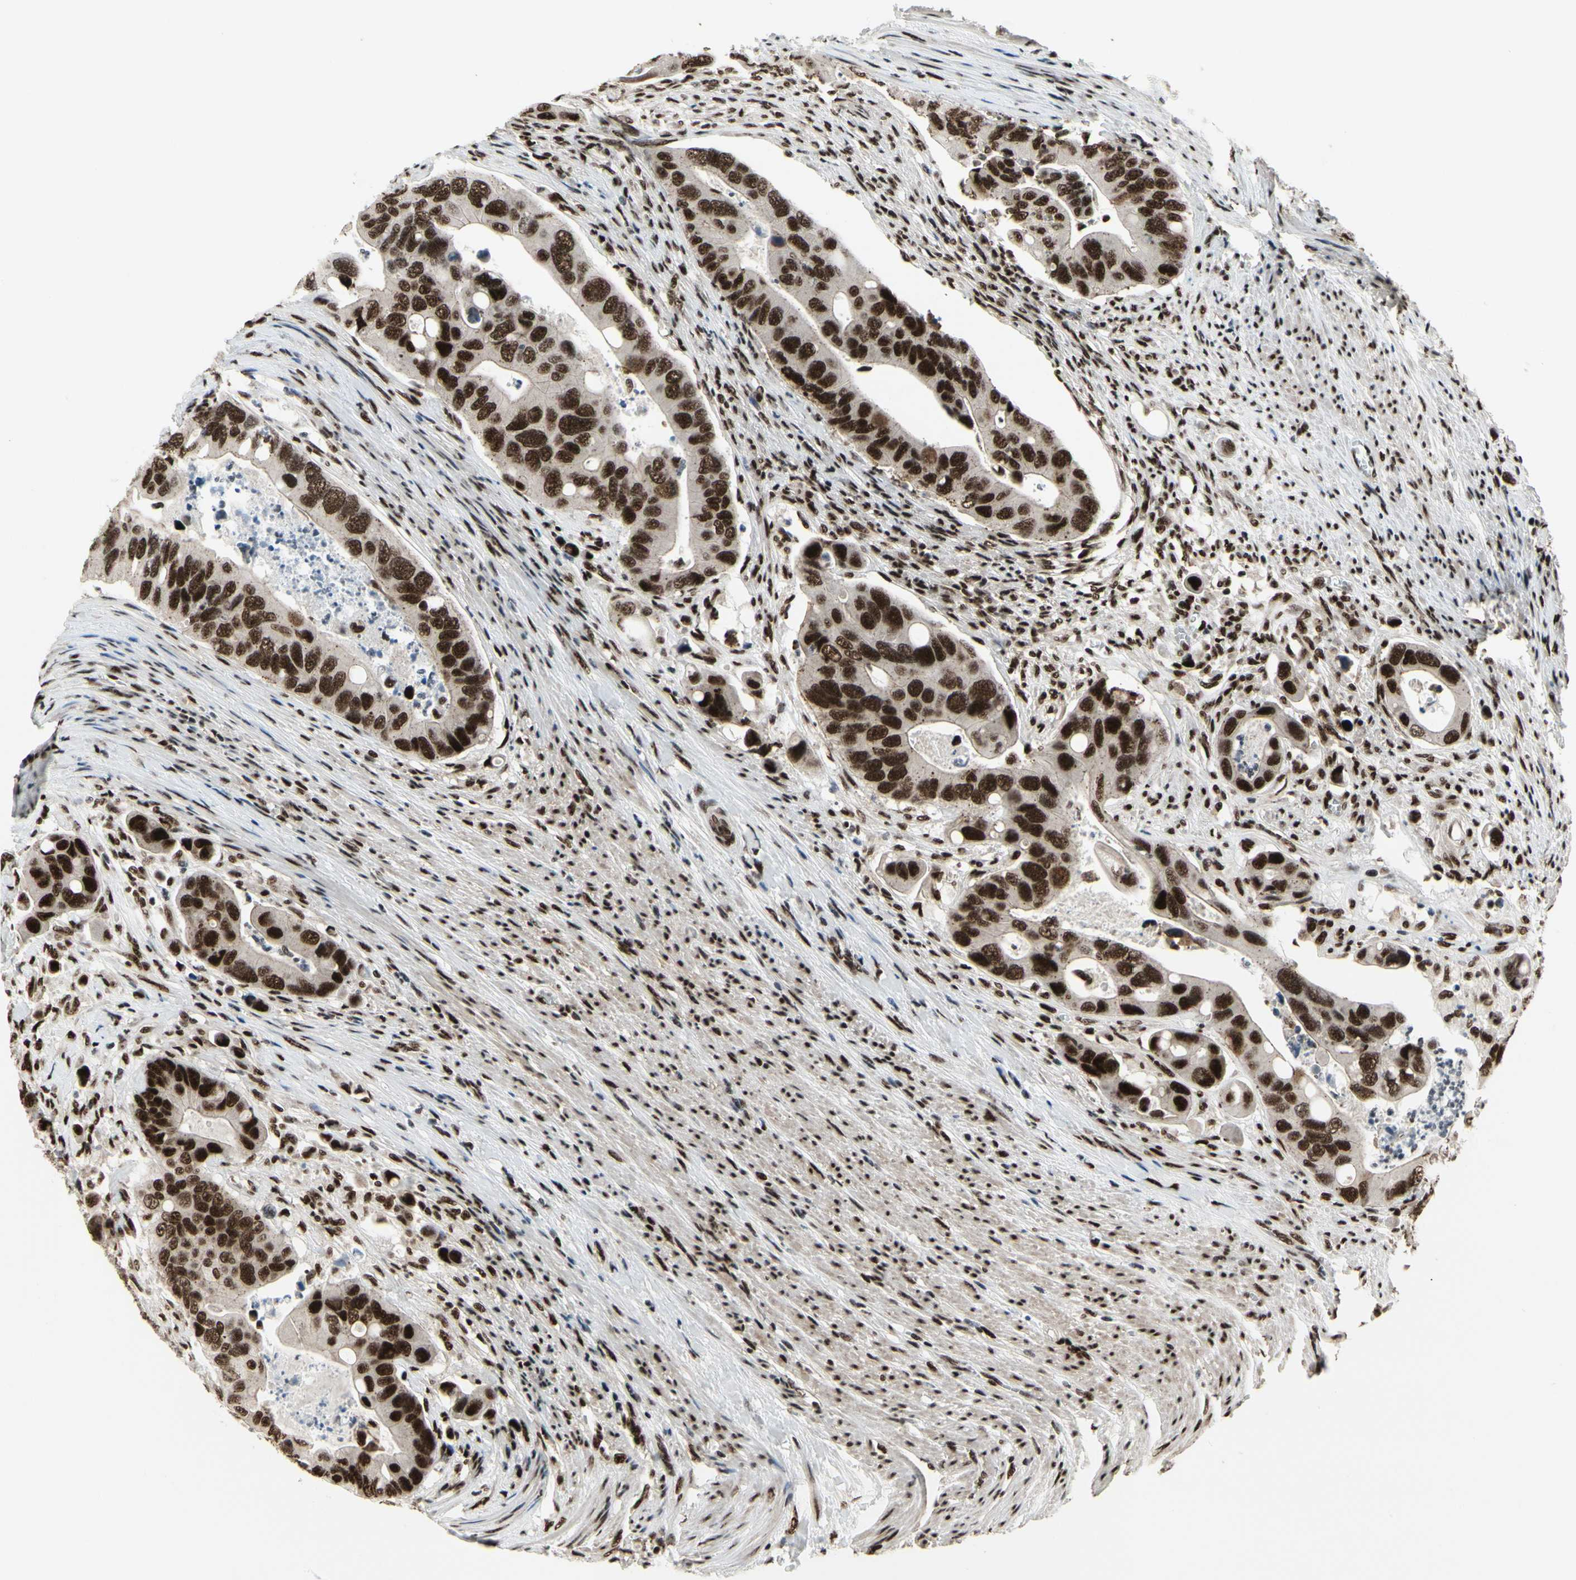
{"staining": {"intensity": "strong", "quantity": ">75%", "location": "nuclear"}, "tissue": "colorectal cancer", "cell_type": "Tumor cells", "image_type": "cancer", "snomed": [{"axis": "morphology", "description": "Adenocarcinoma, NOS"}, {"axis": "topography", "description": "Rectum"}], "caption": "The photomicrograph demonstrates a brown stain indicating the presence of a protein in the nuclear of tumor cells in colorectal adenocarcinoma.", "gene": "SRSF11", "patient": {"sex": "female", "age": 57}}